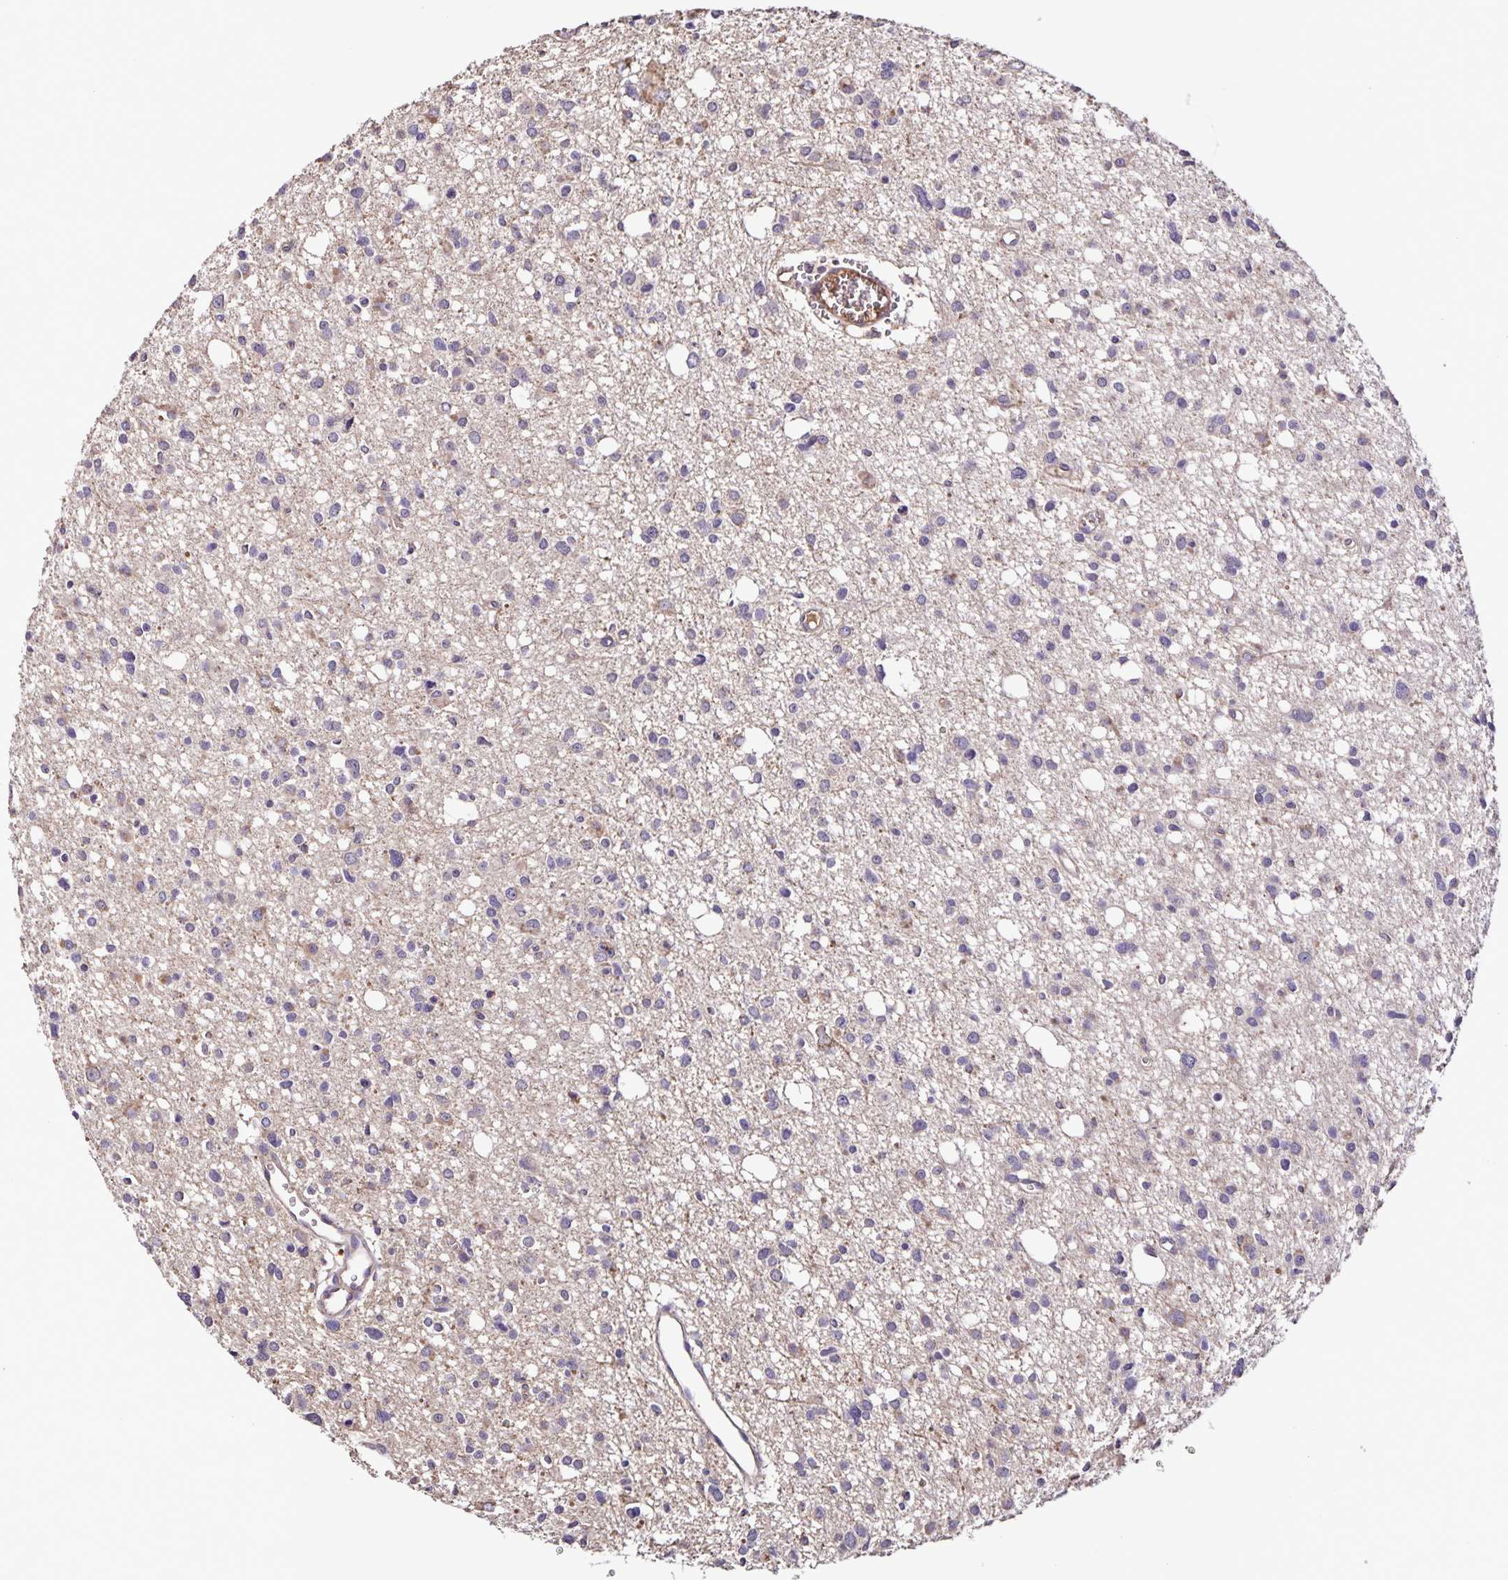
{"staining": {"intensity": "negative", "quantity": "none", "location": "none"}, "tissue": "glioma", "cell_type": "Tumor cells", "image_type": "cancer", "snomed": [{"axis": "morphology", "description": "Glioma, malignant, High grade"}, {"axis": "topography", "description": "Brain"}], "caption": "A photomicrograph of human malignant glioma (high-grade) is negative for staining in tumor cells.", "gene": "MAN1A1", "patient": {"sex": "male", "age": 23}}